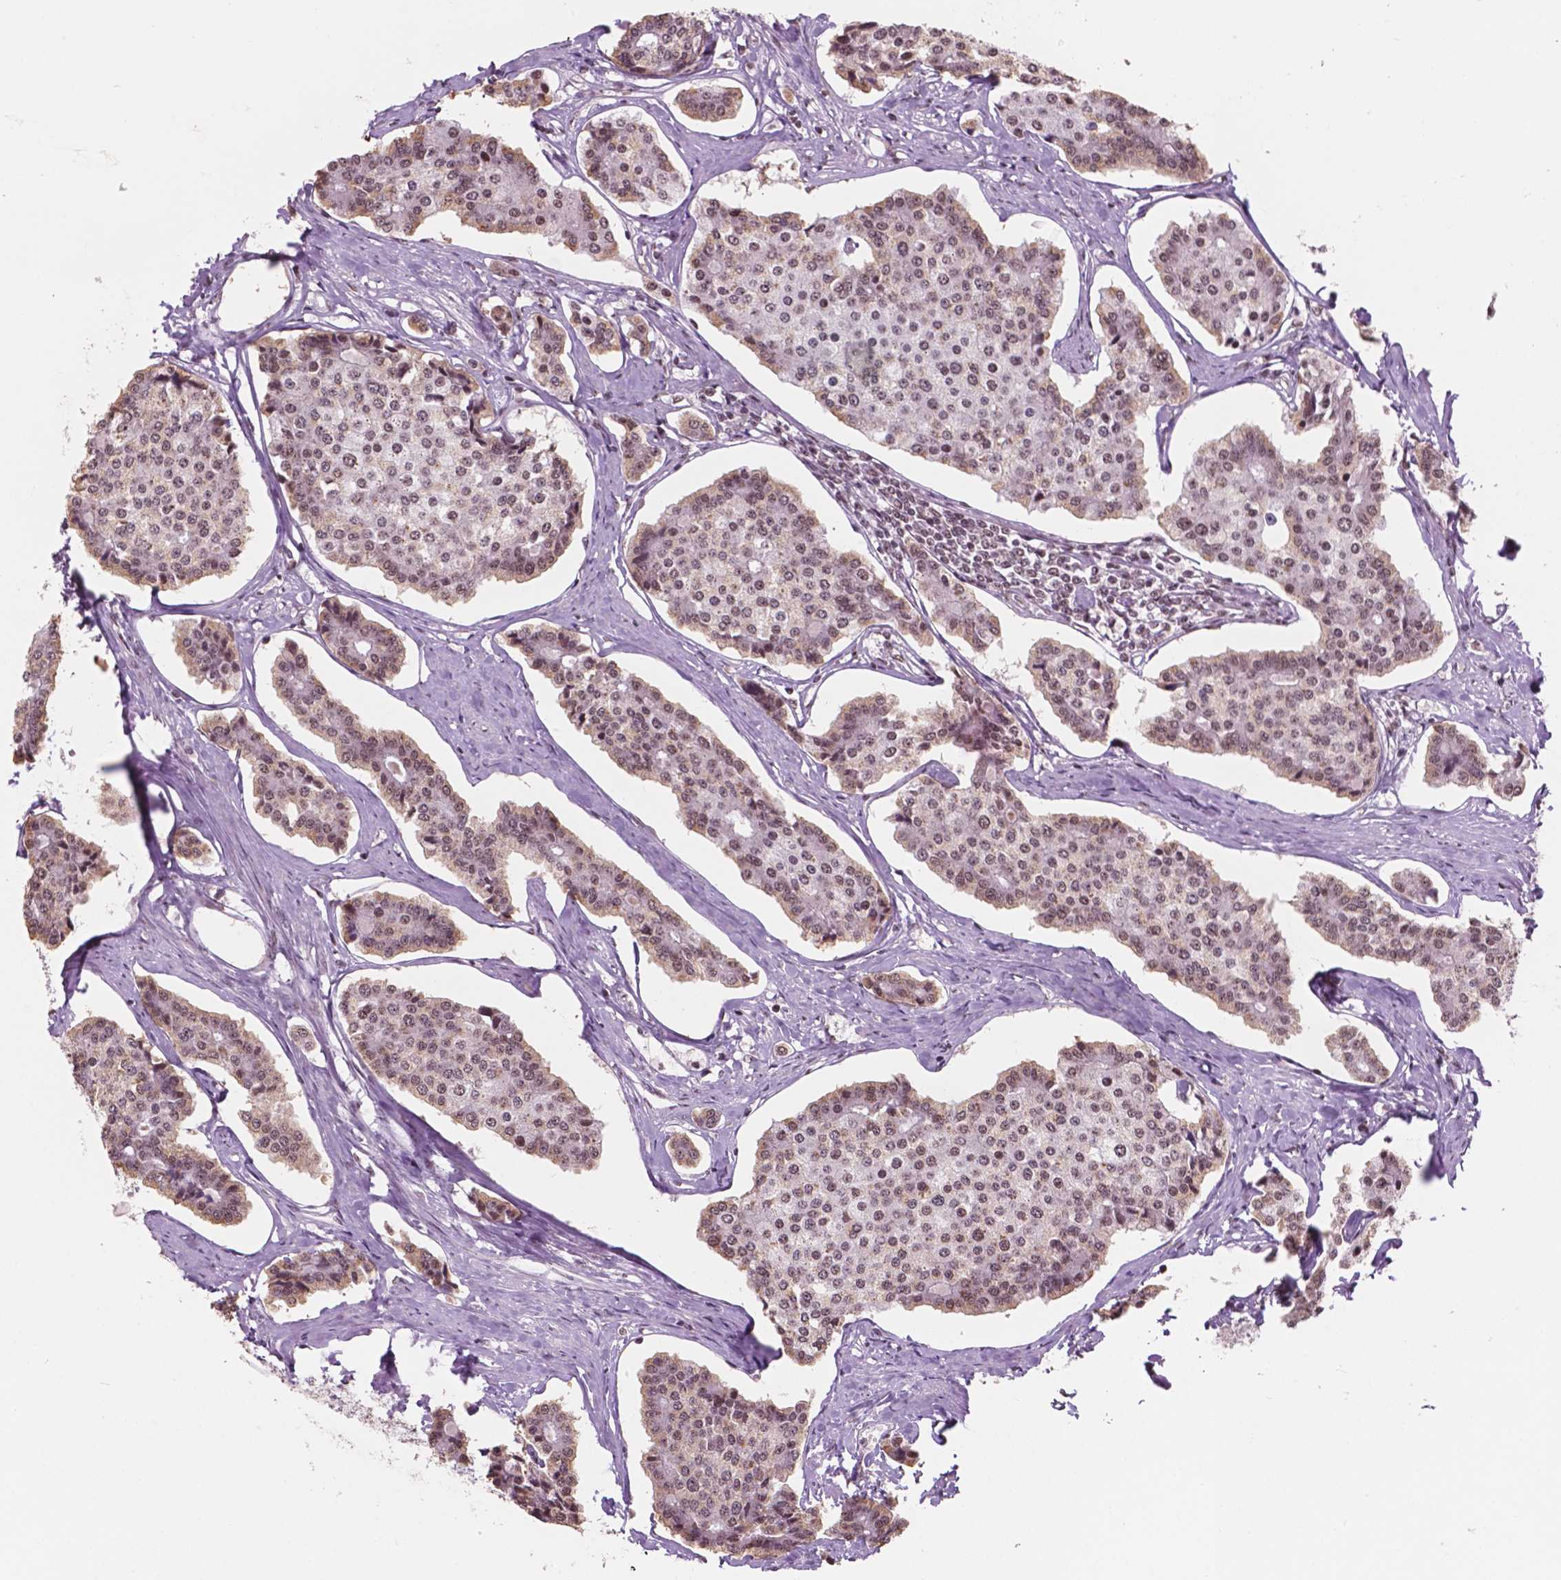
{"staining": {"intensity": "moderate", "quantity": ">75%", "location": "nuclear"}, "tissue": "carcinoid", "cell_type": "Tumor cells", "image_type": "cancer", "snomed": [{"axis": "morphology", "description": "Carcinoid, malignant, NOS"}, {"axis": "topography", "description": "Small intestine"}], "caption": "Protein staining by immunohistochemistry shows moderate nuclear staining in about >75% of tumor cells in carcinoid.", "gene": "POLR2E", "patient": {"sex": "female", "age": 65}}